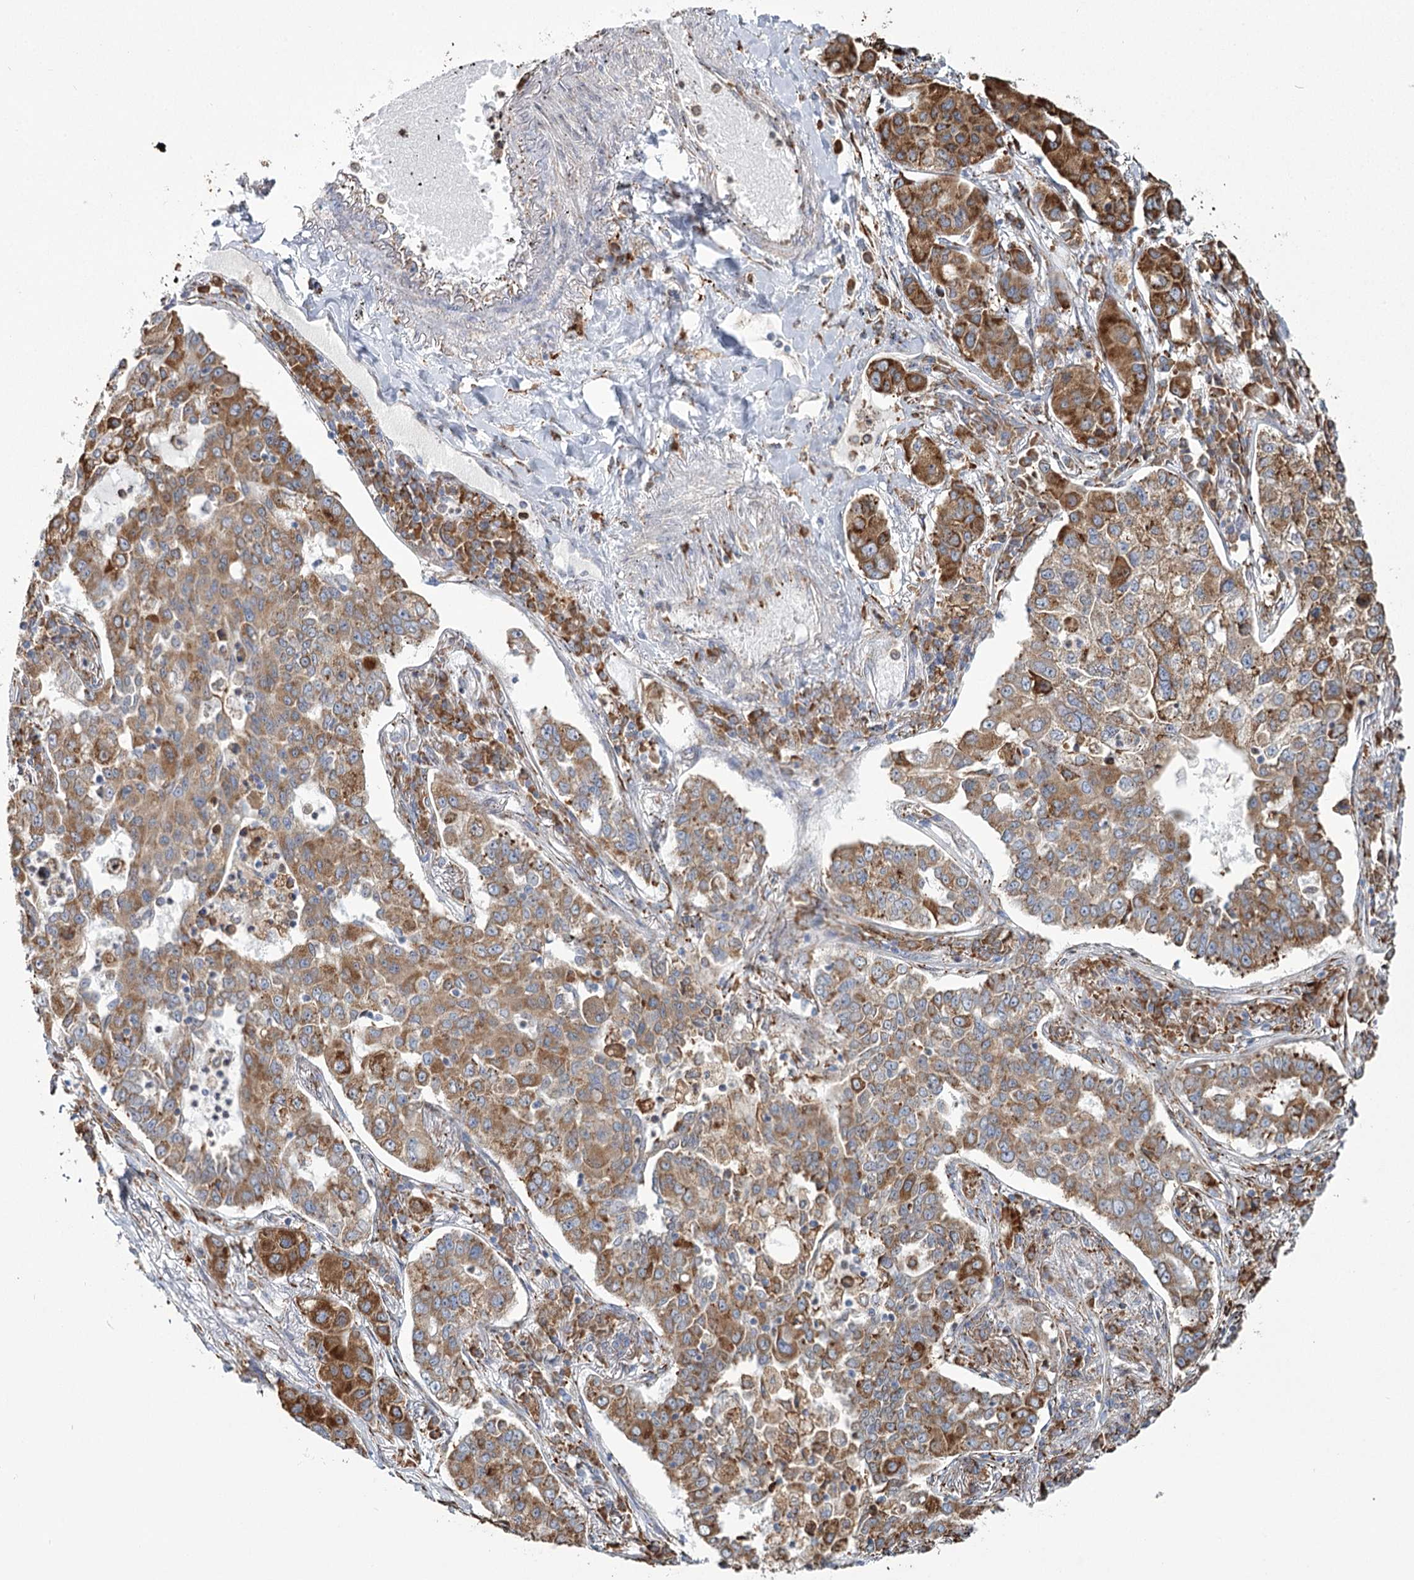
{"staining": {"intensity": "moderate", "quantity": ">75%", "location": "cytoplasmic/membranous"}, "tissue": "lung cancer", "cell_type": "Tumor cells", "image_type": "cancer", "snomed": [{"axis": "morphology", "description": "Adenocarcinoma, NOS"}, {"axis": "topography", "description": "Lung"}], "caption": "Lung cancer stained with immunohistochemistry reveals moderate cytoplasmic/membranous expression in about >75% of tumor cells.", "gene": "ZCCHC9", "patient": {"sex": "male", "age": 49}}